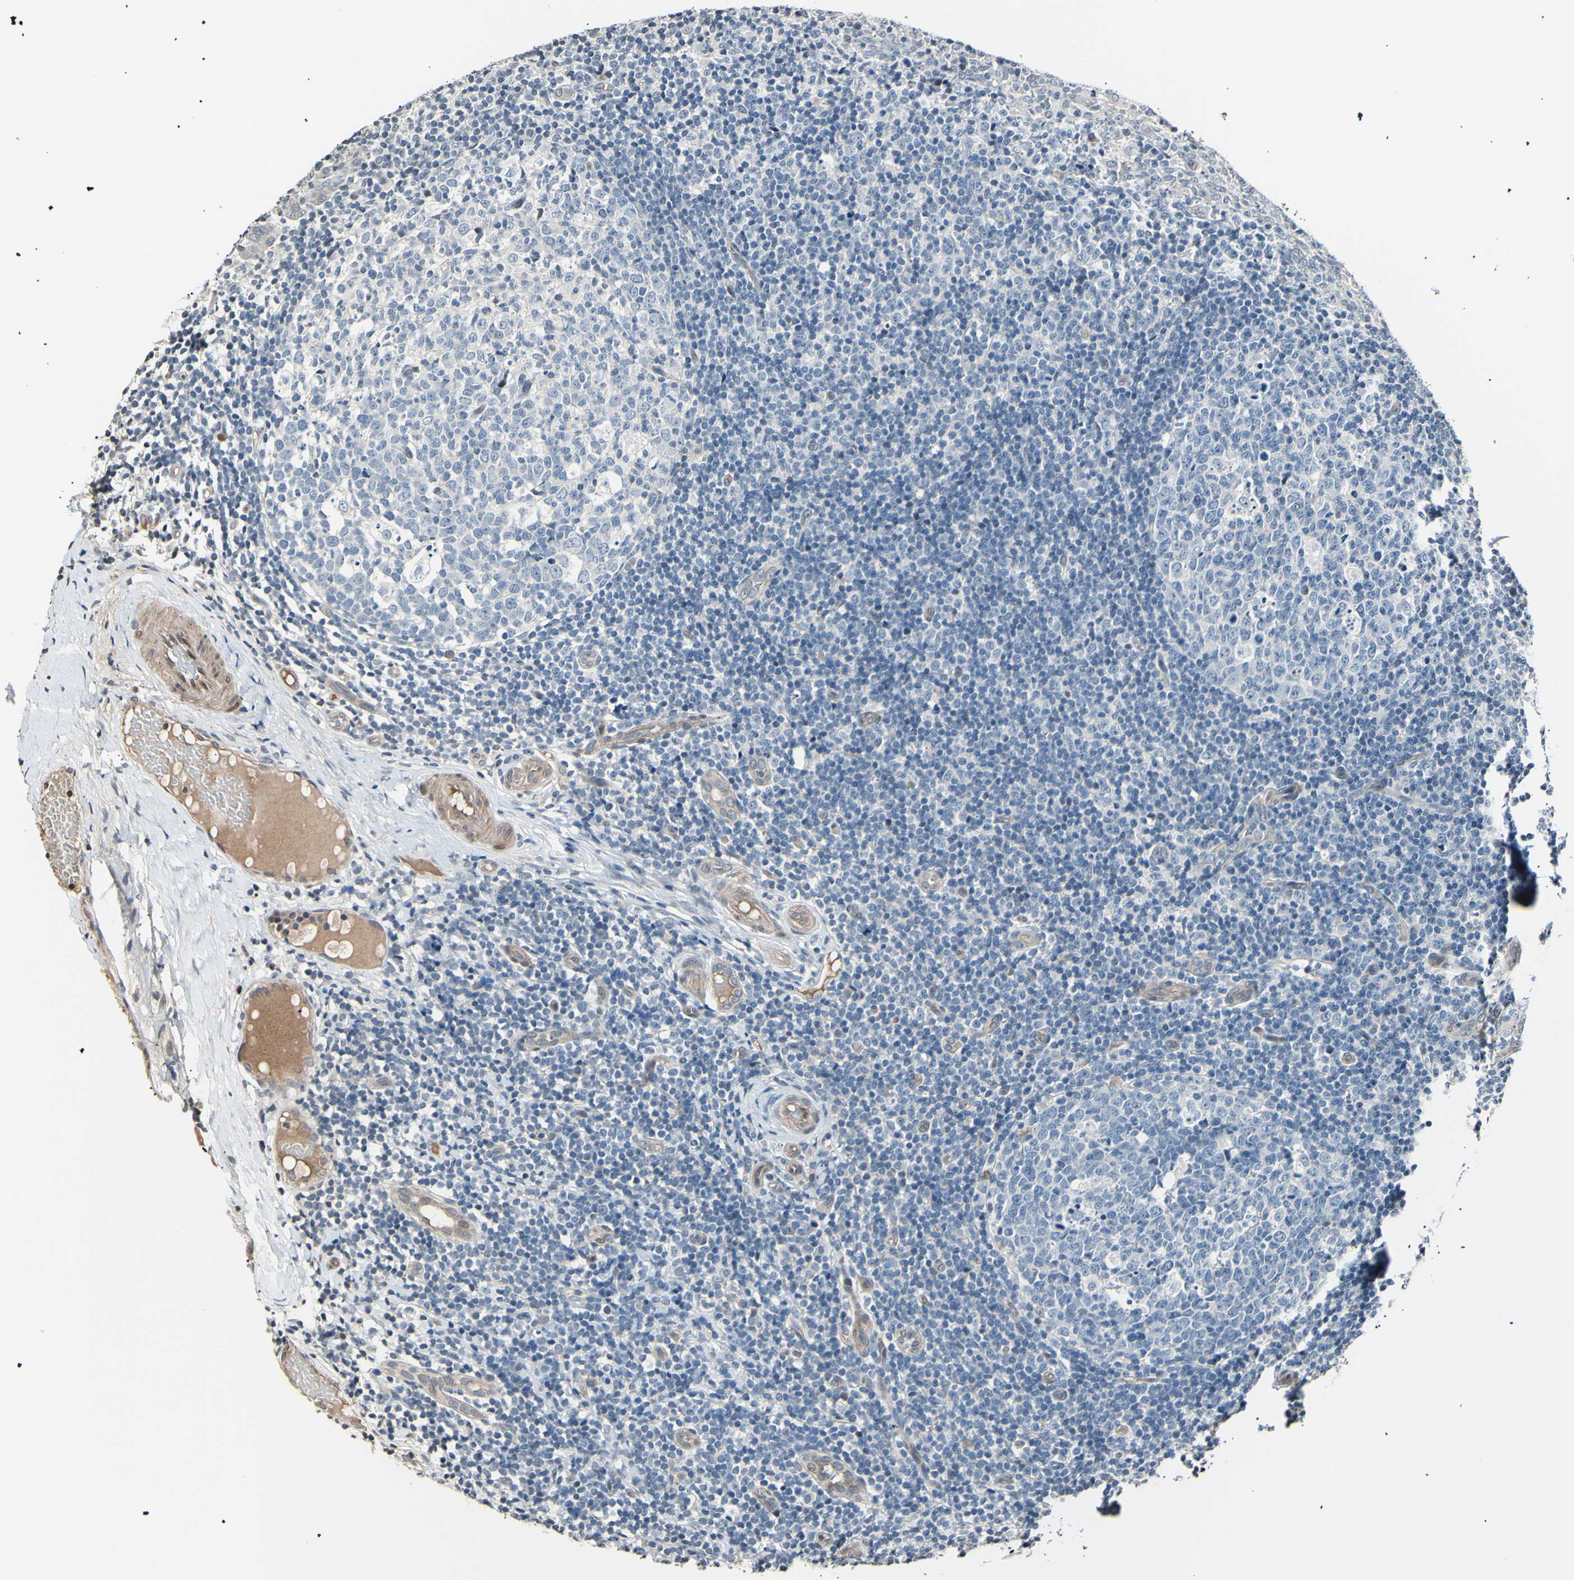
{"staining": {"intensity": "negative", "quantity": "none", "location": "none"}, "tissue": "tonsil", "cell_type": "Germinal center cells", "image_type": "normal", "snomed": [{"axis": "morphology", "description": "Normal tissue, NOS"}, {"axis": "topography", "description": "Tonsil"}], "caption": "Benign tonsil was stained to show a protein in brown. There is no significant positivity in germinal center cells. (Immunohistochemistry (ihc), brightfield microscopy, high magnification).", "gene": "AK1", "patient": {"sex": "female", "age": 19}}